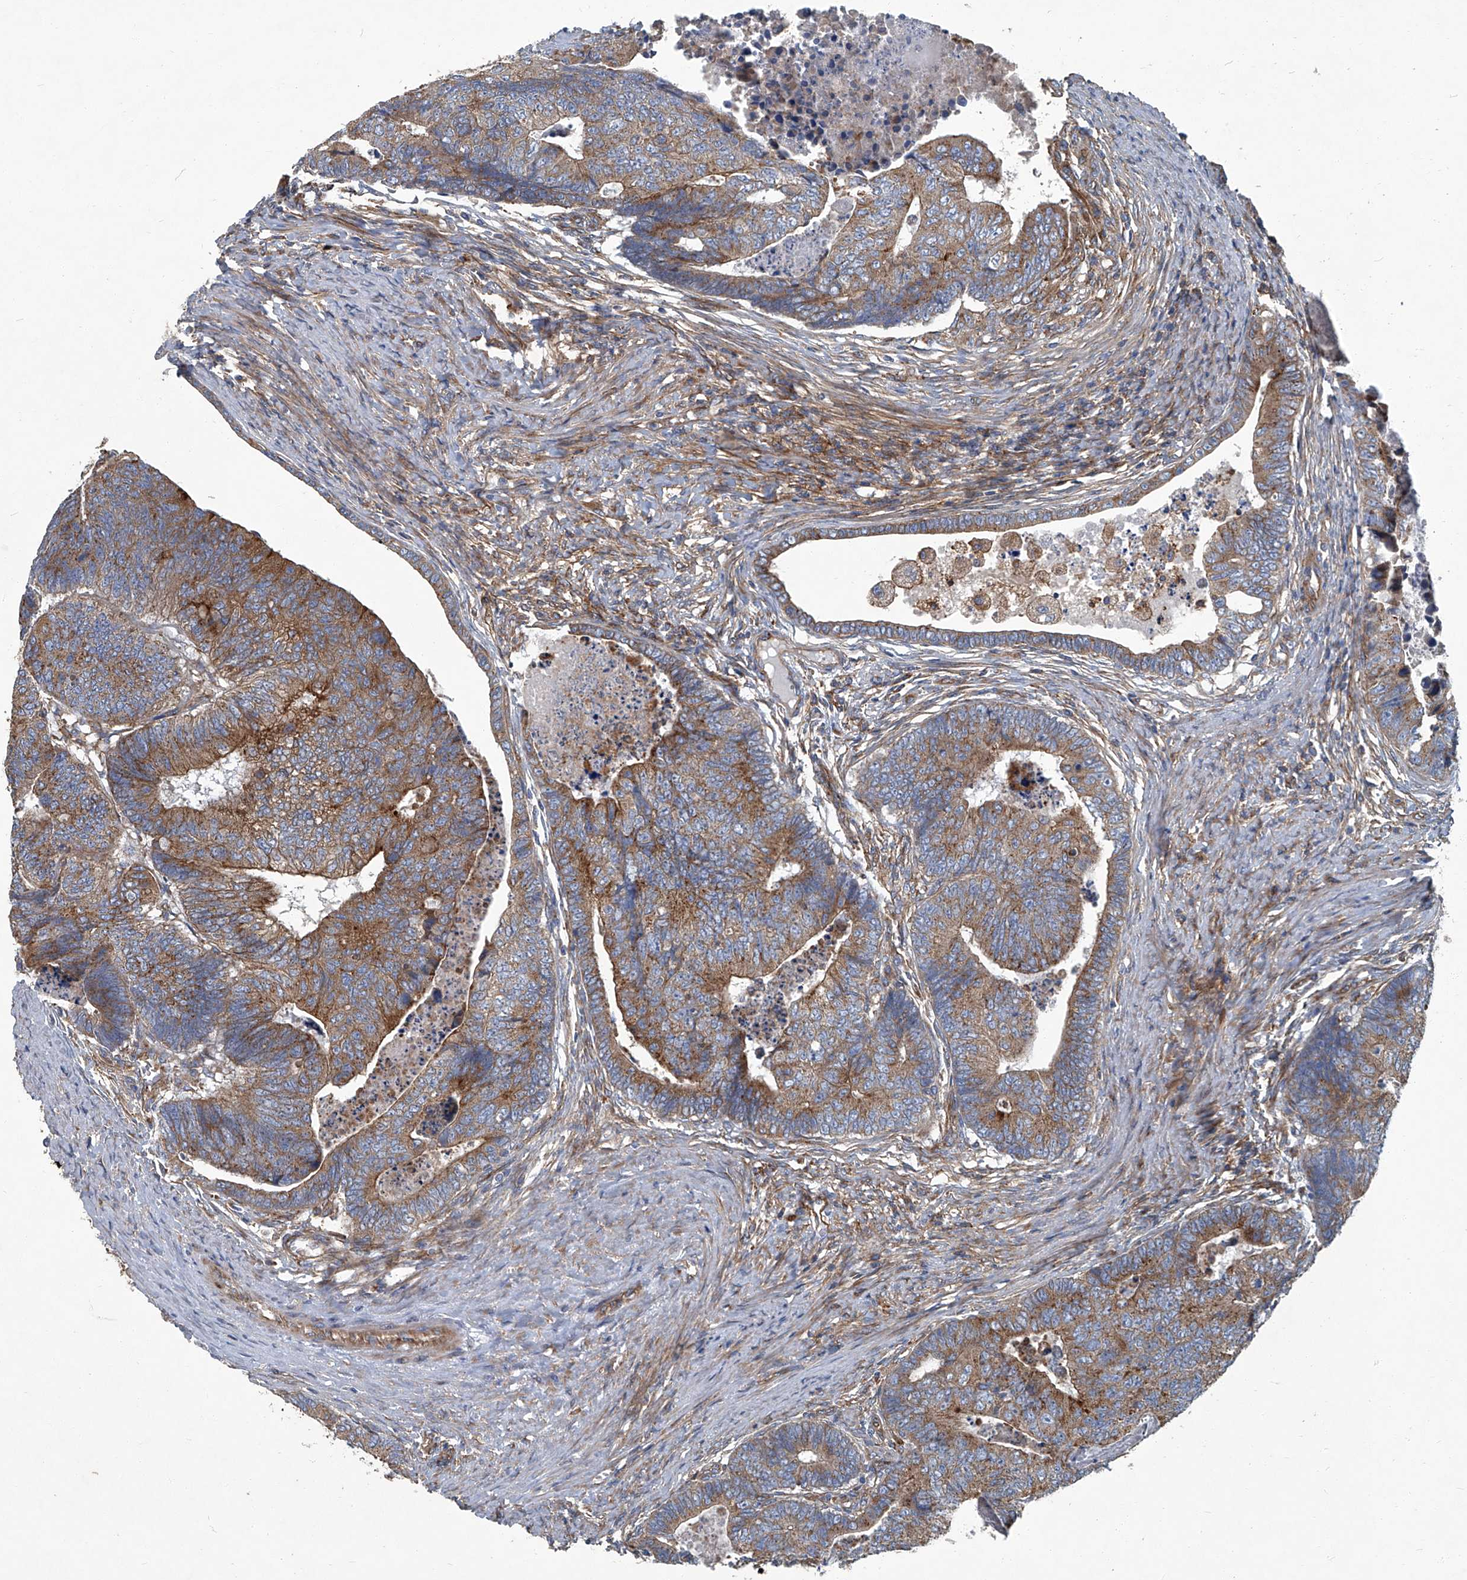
{"staining": {"intensity": "moderate", "quantity": ">75%", "location": "cytoplasmic/membranous"}, "tissue": "colorectal cancer", "cell_type": "Tumor cells", "image_type": "cancer", "snomed": [{"axis": "morphology", "description": "Adenocarcinoma, NOS"}, {"axis": "topography", "description": "Colon"}], "caption": "Adenocarcinoma (colorectal) was stained to show a protein in brown. There is medium levels of moderate cytoplasmic/membranous positivity in approximately >75% of tumor cells.", "gene": "PIGH", "patient": {"sex": "female", "age": 67}}